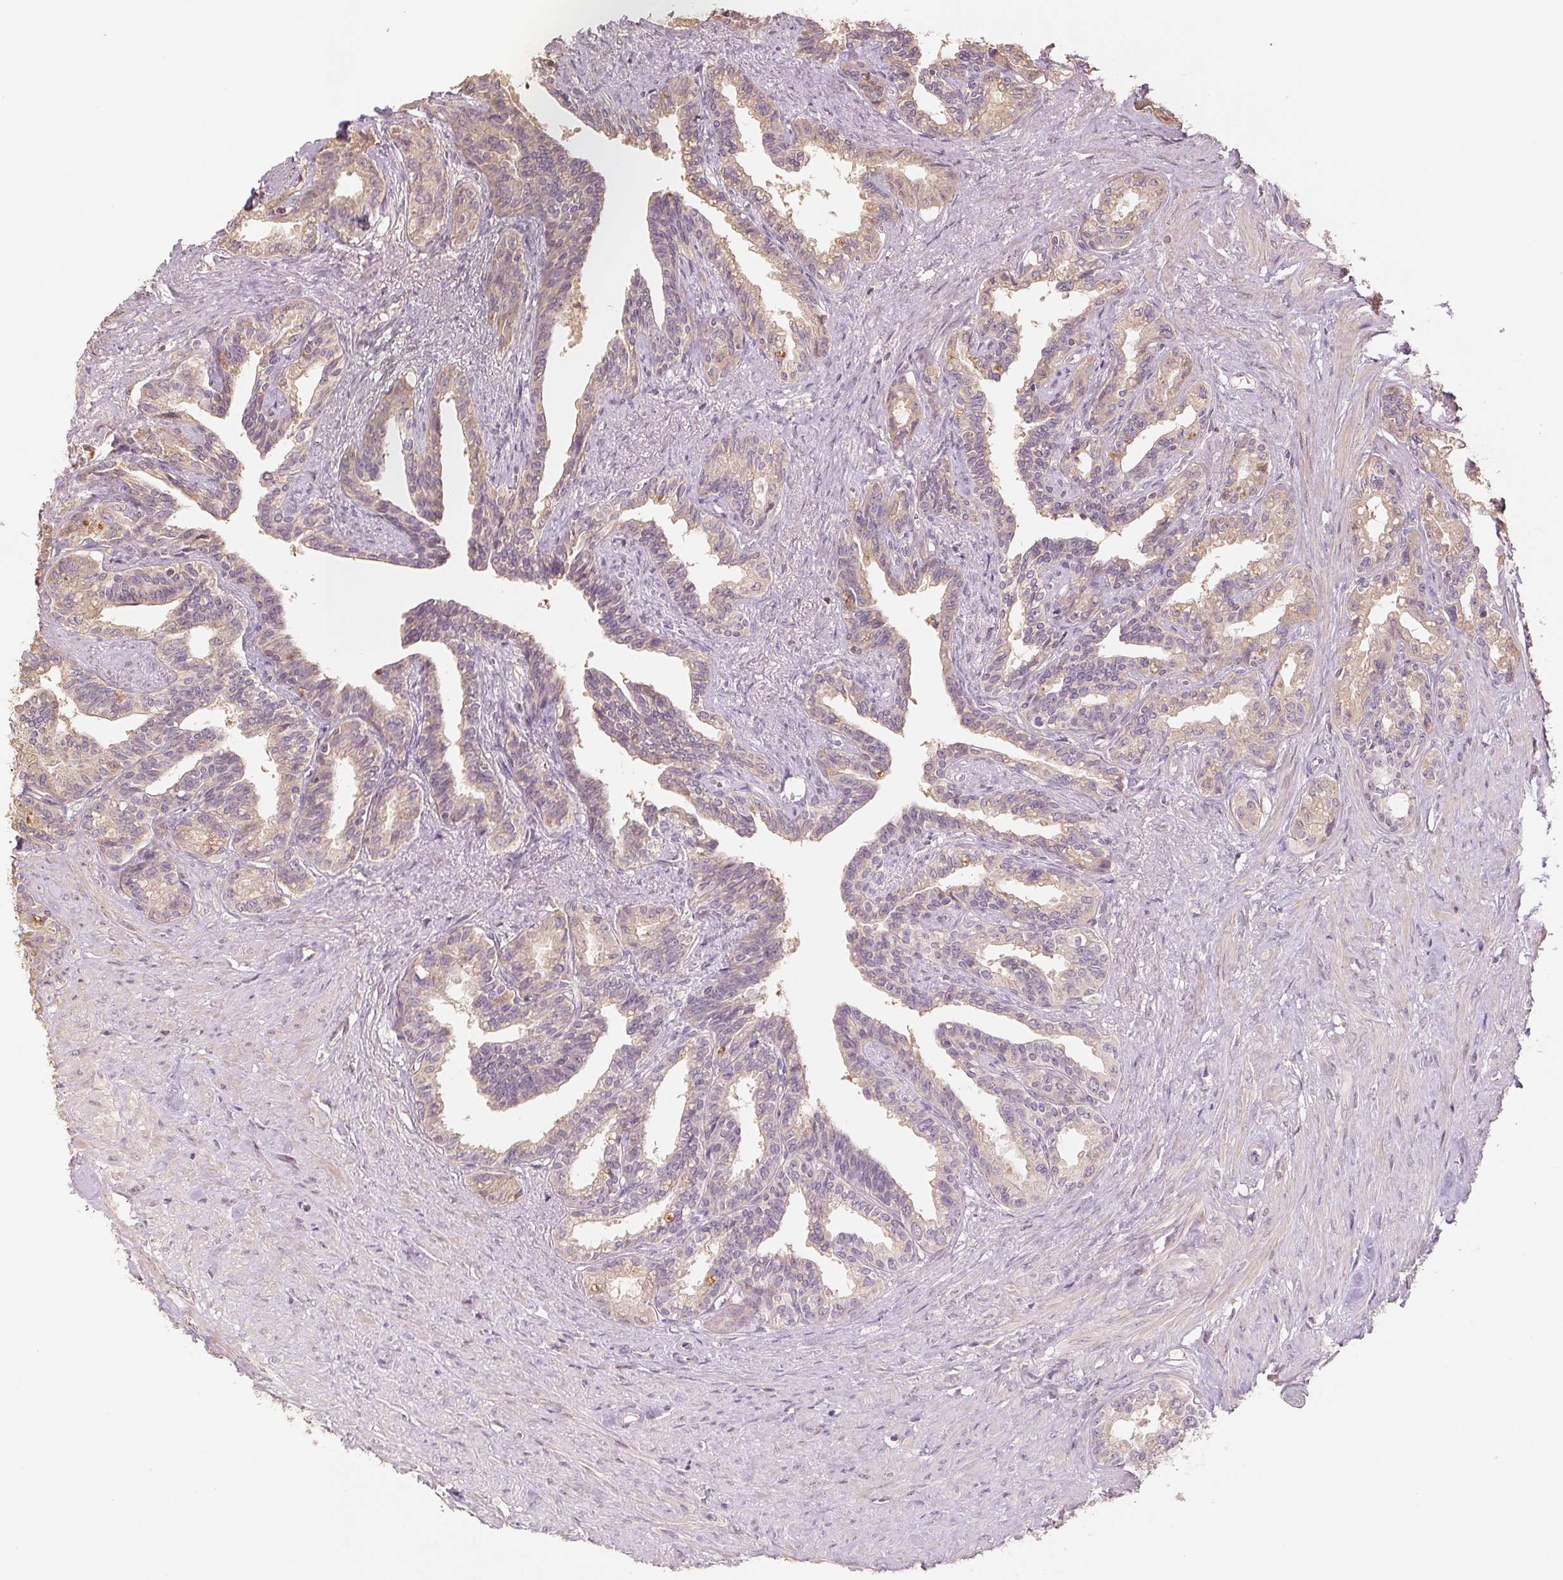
{"staining": {"intensity": "weak", "quantity": "<25%", "location": "cytoplasmic/membranous"}, "tissue": "seminal vesicle", "cell_type": "Glandular cells", "image_type": "normal", "snomed": [{"axis": "morphology", "description": "Normal tissue, NOS"}, {"axis": "morphology", "description": "Urothelial carcinoma, NOS"}, {"axis": "topography", "description": "Urinary bladder"}, {"axis": "topography", "description": "Seminal veicle"}], "caption": "Immunohistochemistry image of unremarkable seminal vesicle stained for a protein (brown), which shows no positivity in glandular cells. (Brightfield microscopy of DAB (3,3'-diaminobenzidine) immunohistochemistry (IHC) at high magnification).", "gene": "COX14", "patient": {"sex": "male", "age": 76}}